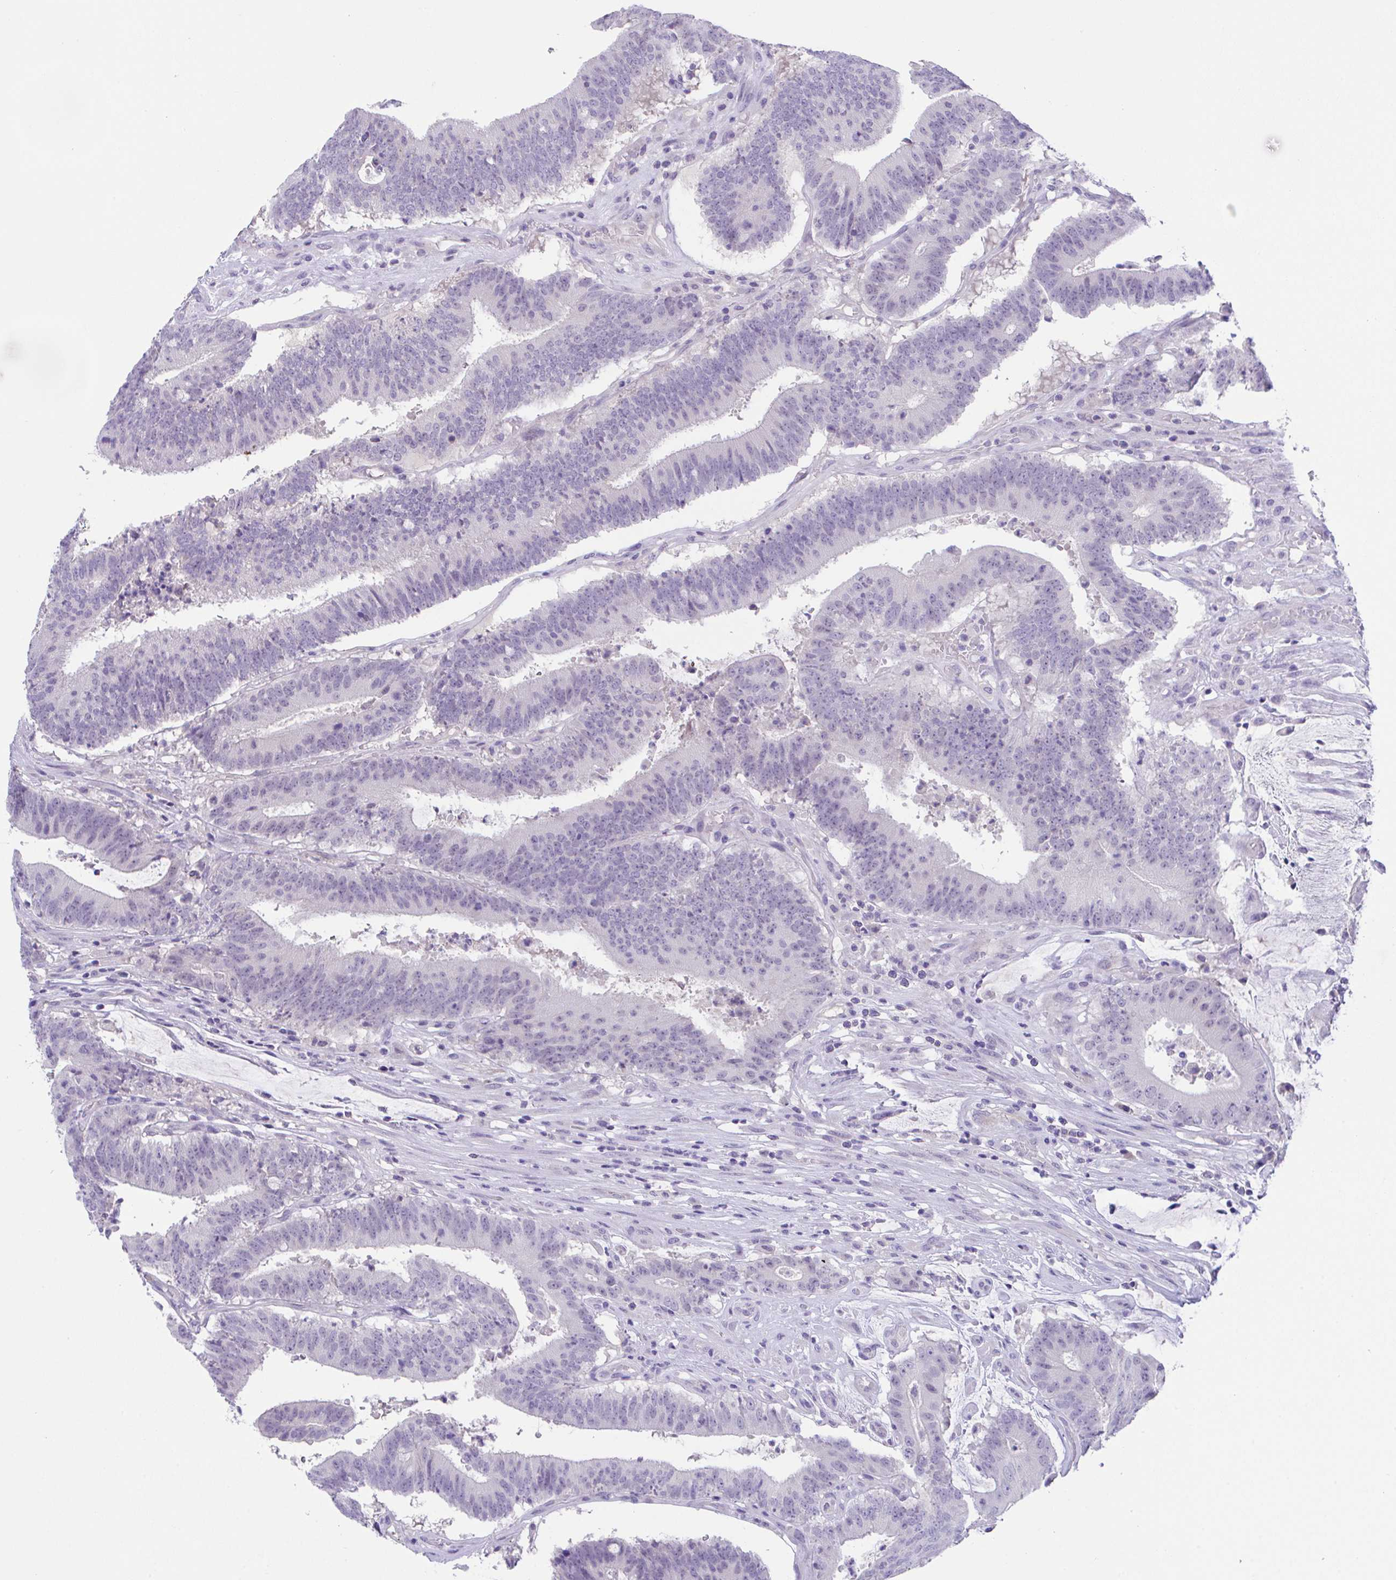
{"staining": {"intensity": "negative", "quantity": "none", "location": "none"}, "tissue": "colorectal cancer", "cell_type": "Tumor cells", "image_type": "cancer", "snomed": [{"axis": "morphology", "description": "Adenocarcinoma, NOS"}, {"axis": "topography", "description": "Colon"}], "caption": "DAB immunohistochemical staining of human colorectal cancer displays no significant staining in tumor cells.", "gene": "HACD4", "patient": {"sex": "female", "age": 43}}